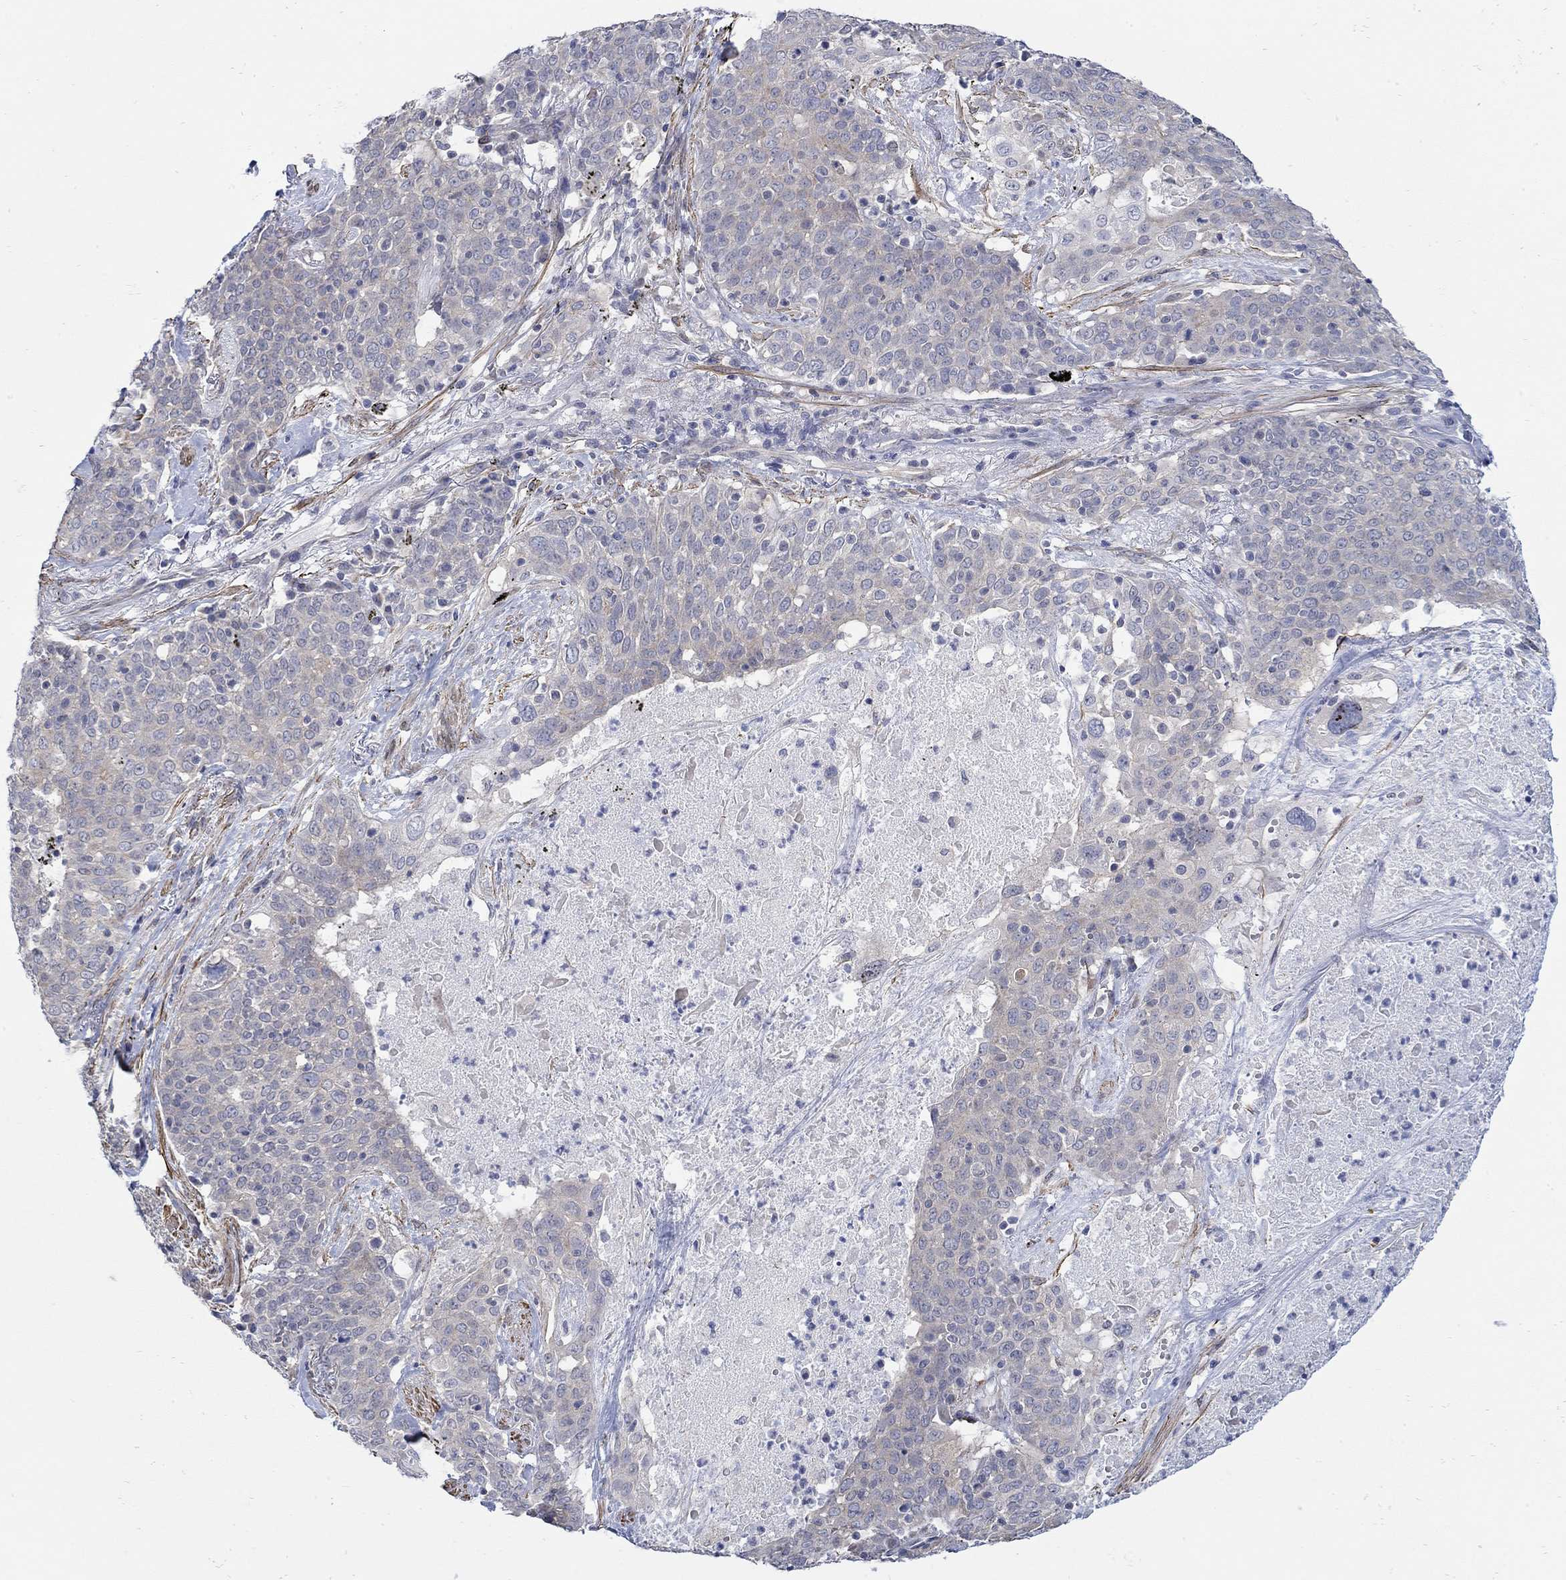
{"staining": {"intensity": "weak", "quantity": "25%-75%", "location": "cytoplasmic/membranous"}, "tissue": "lung cancer", "cell_type": "Tumor cells", "image_type": "cancer", "snomed": [{"axis": "morphology", "description": "Squamous cell carcinoma, NOS"}, {"axis": "topography", "description": "Lung"}], "caption": "Immunohistochemical staining of lung squamous cell carcinoma exhibits low levels of weak cytoplasmic/membranous protein staining in approximately 25%-75% of tumor cells. (IHC, brightfield microscopy, high magnification).", "gene": "SCN7A", "patient": {"sex": "male", "age": 82}}